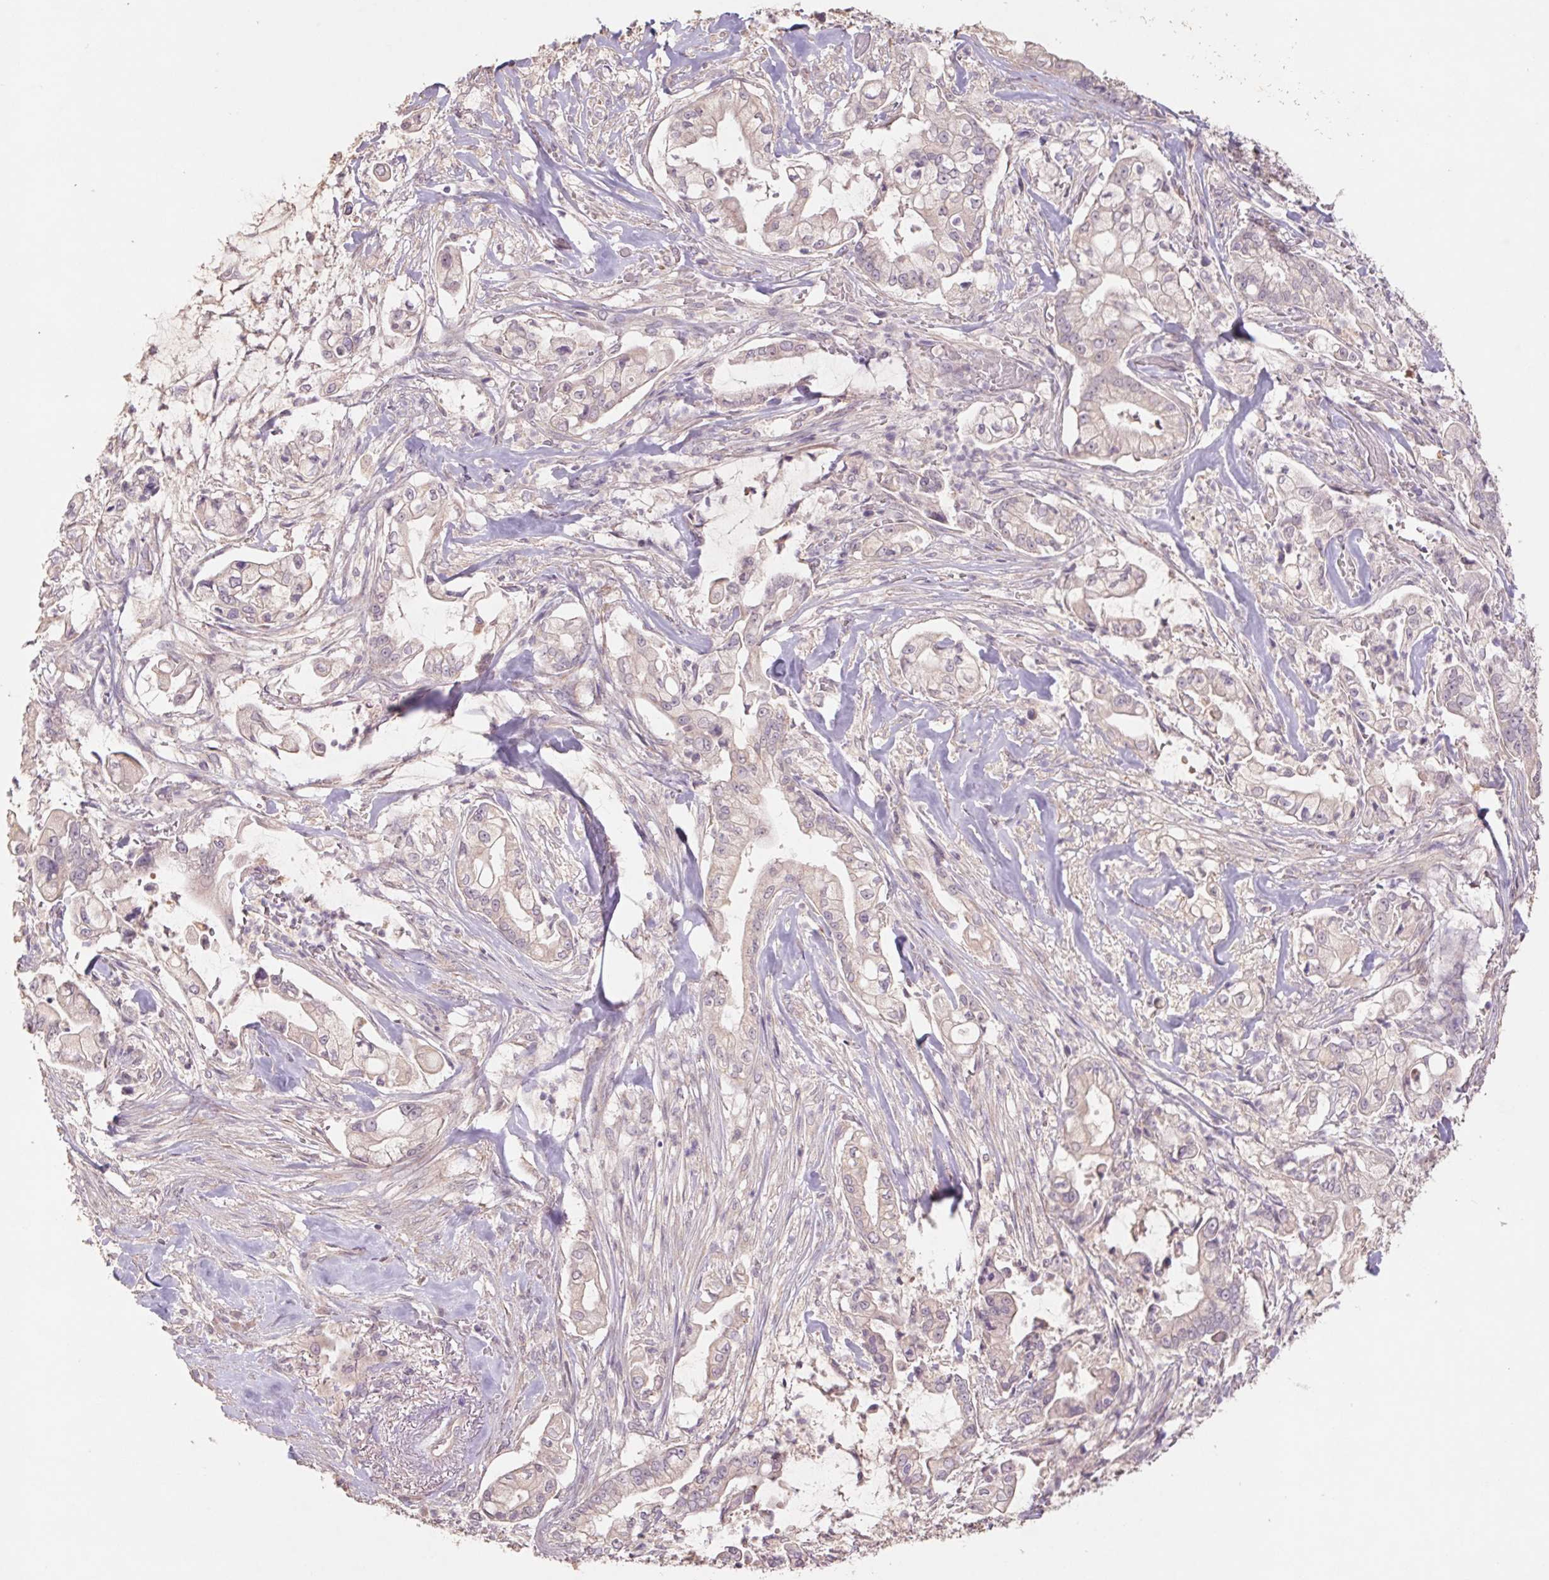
{"staining": {"intensity": "weak", "quantity": "25%-75%", "location": "cytoplasmic/membranous"}, "tissue": "pancreatic cancer", "cell_type": "Tumor cells", "image_type": "cancer", "snomed": [{"axis": "morphology", "description": "Adenocarcinoma, NOS"}, {"axis": "topography", "description": "Pancreas"}], "caption": "Pancreatic adenocarcinoma stained with immunohistochemistry (IHC) shows weak cytoplasmic/membranous expression in about 25%-75% of tumor cells. The protein is stained brown, and the nuclei are stained in blue (DAB (3,3'-diaminobenzidine) IHC with brightfield microscopy, high magnification).", "gene": "GRM2", "patient": {"sex": "female", "age": 69}}